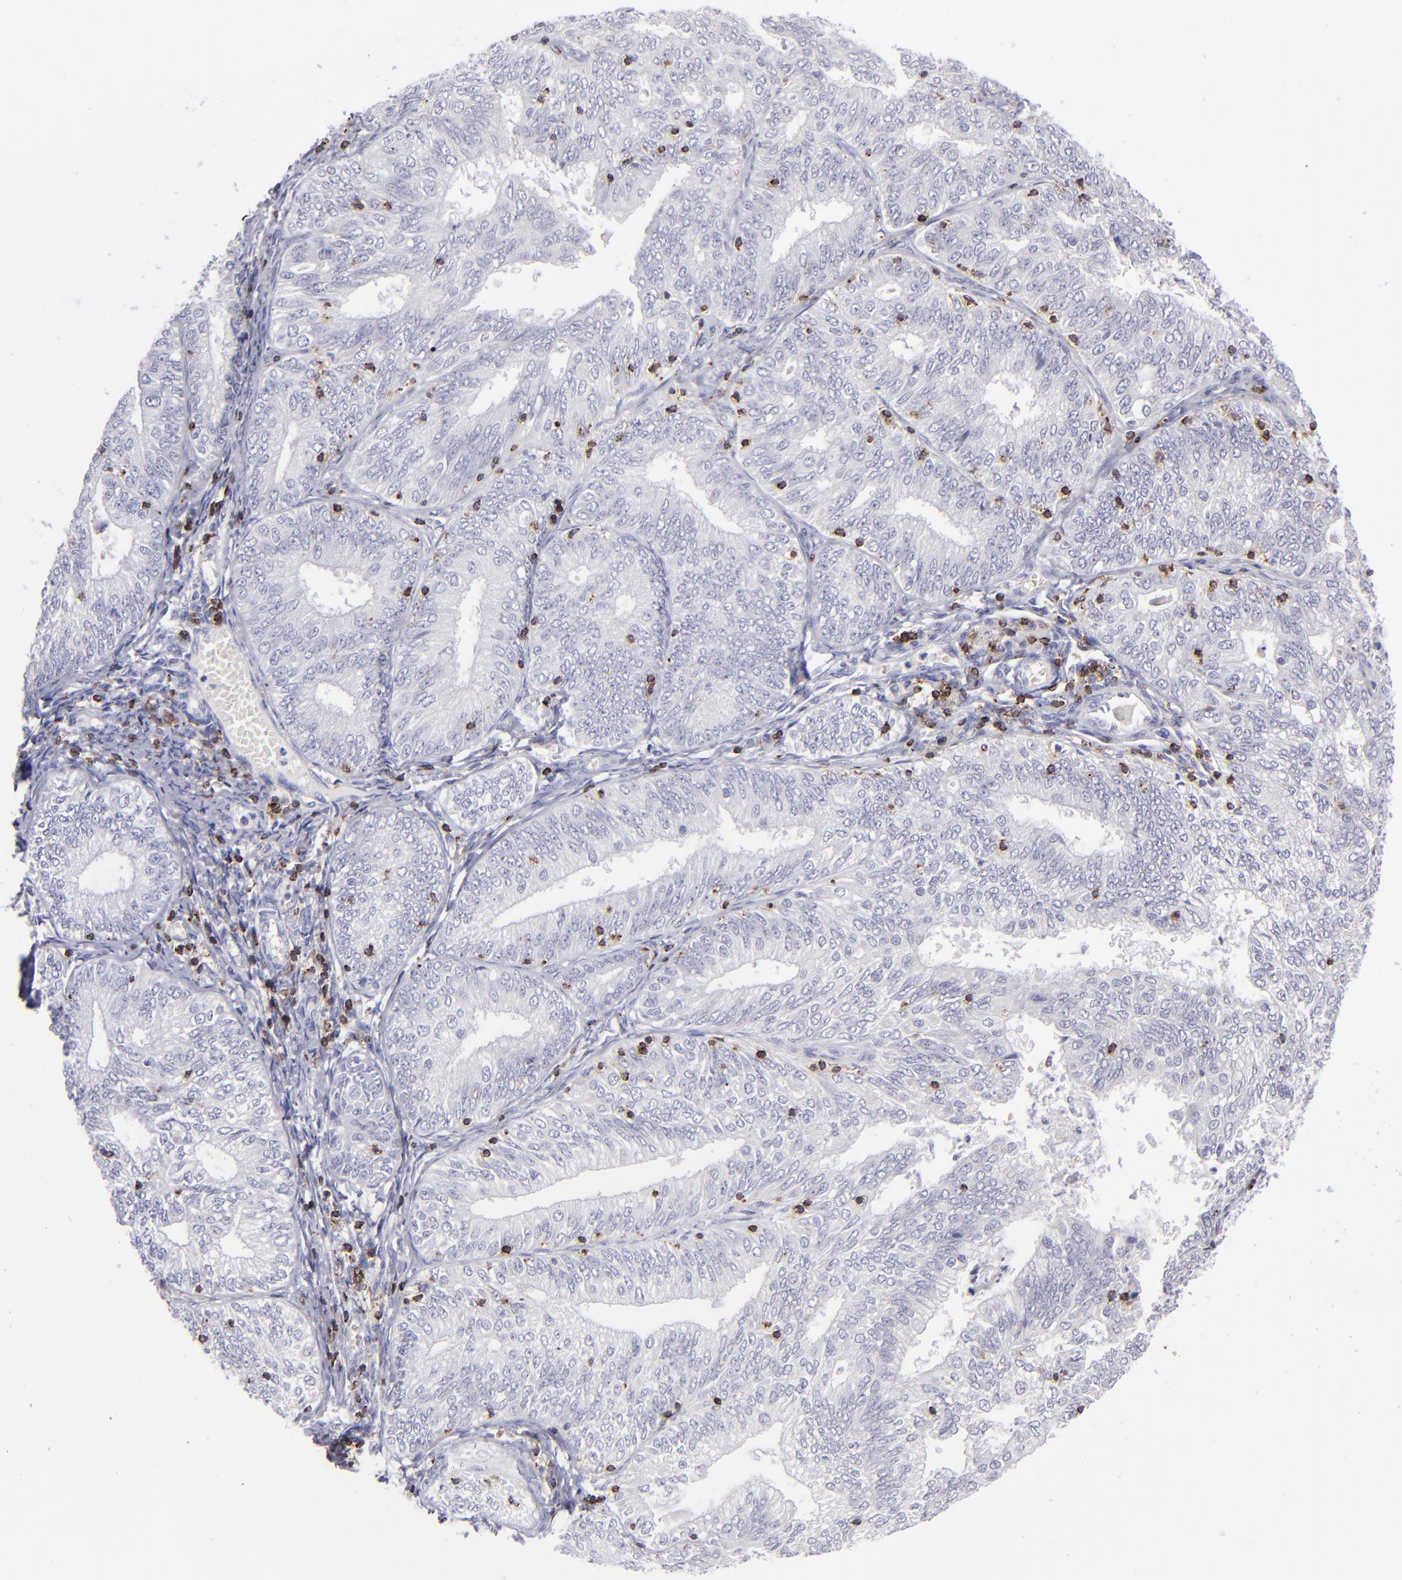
{"staining": {"intensity": "negative", "quantity": "none", "location": "none"}, "tissue": "endometrial cancer", "cell_type": "Tumor cells", "image_type": "cancer", "snomed": [{"axis": "morphology", "description": "Adenocarcinoma, NOS"}, {"axis": "topography", "description": "Endometrium"}], "caption": "High power microscopy image of an IHC micrograph of adenocarcinoma (endometrial), revealing no significant staining in tumor cells.", "gene": "CD2", "patient": {"sex": "female", "age": 69}}